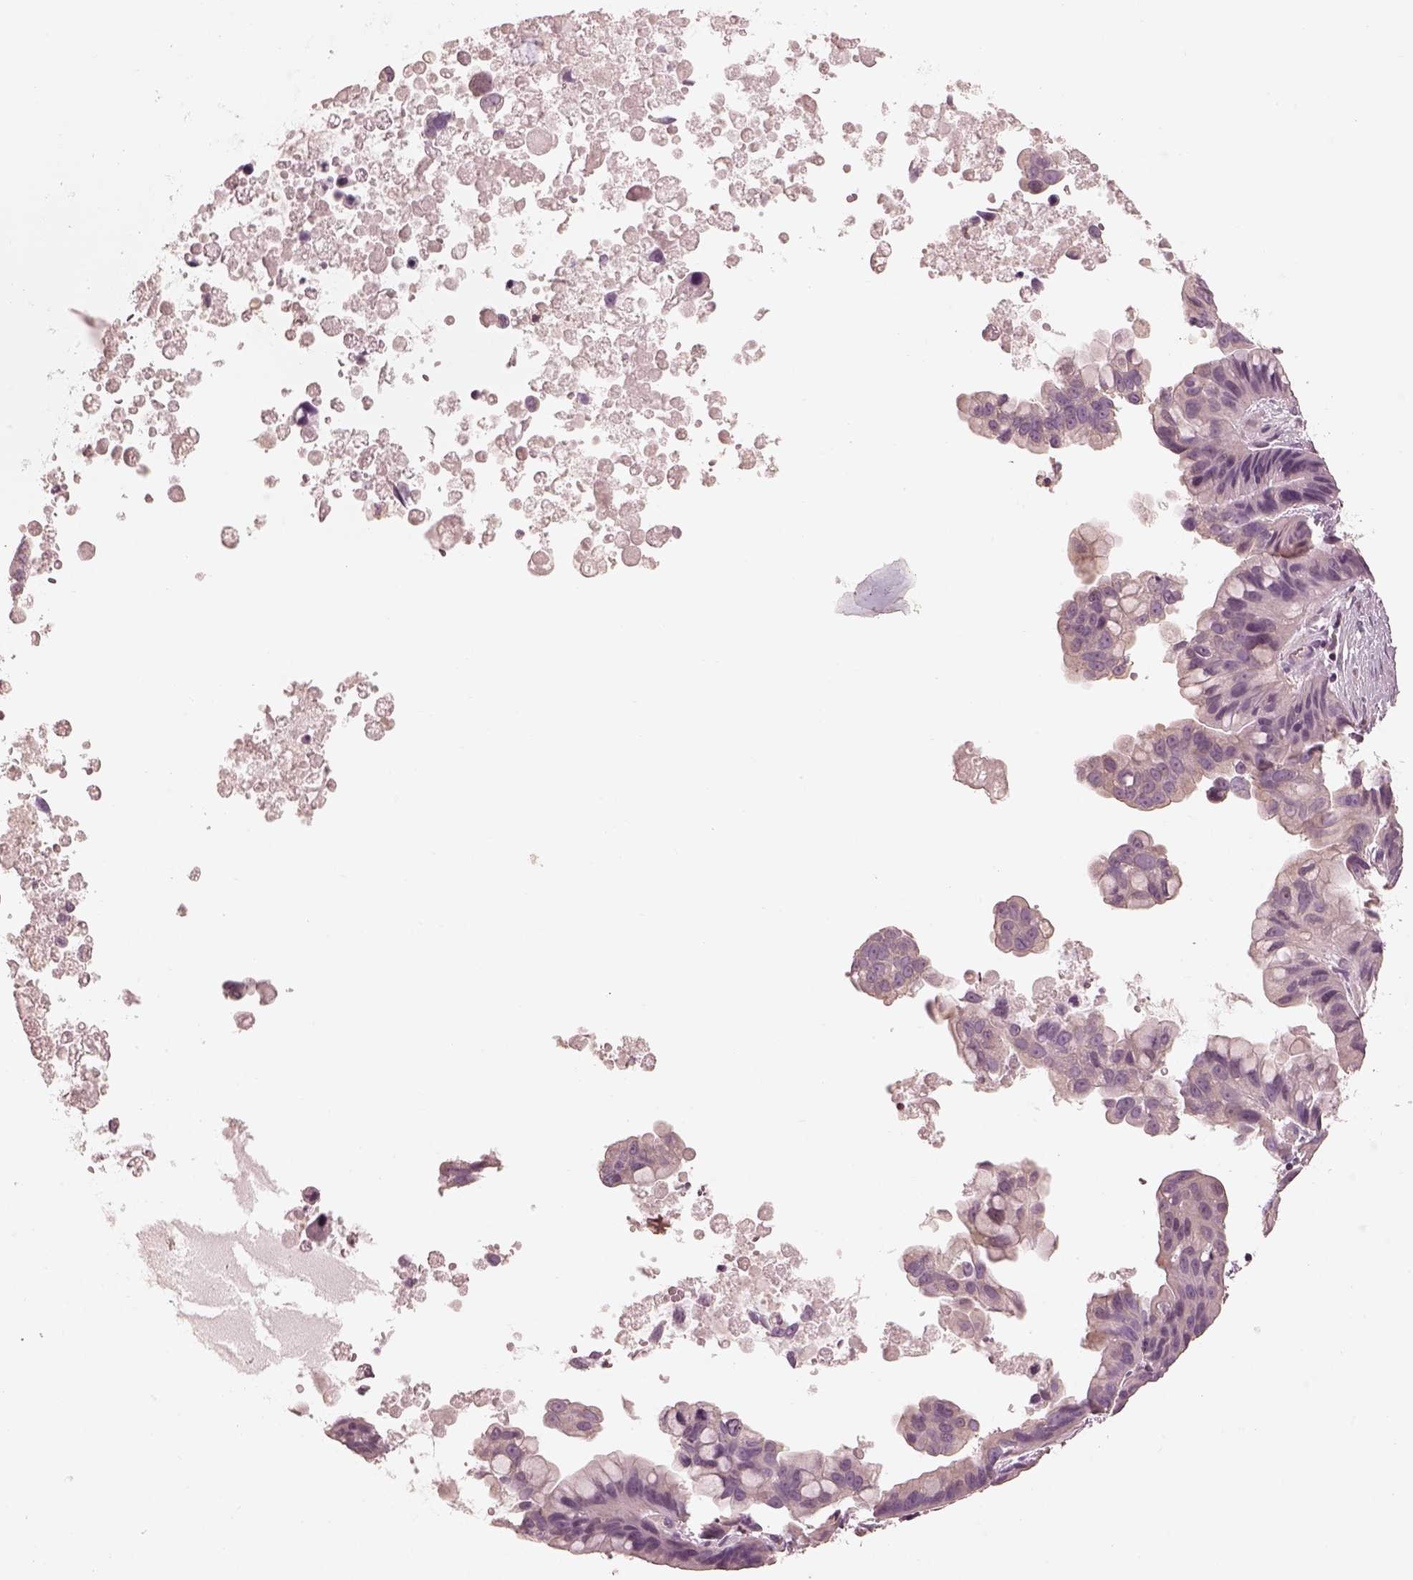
{"staining": {"intensity": "negative", "quantity": "none", "location": "none"}, "tissue": "ovarian cancer", "cell_type": "Tumor cells", "image_type": "cancer", "snomed": [{"axis": "morphology", "description": "Cystadenocarcinoma, mucinous, NOS"}, {"axis": "topography", "description": "Ovary"}], "caption": "An IHC micrograph of ovarian cancer (mucinous cystadenocarcinoma) is shown. There is no staining in tumor cells of ovarian cancer (mucinous cystadenocarcinoma).", "gene": "PRKACG", "patient": {"sex": "female", "age": 76}}